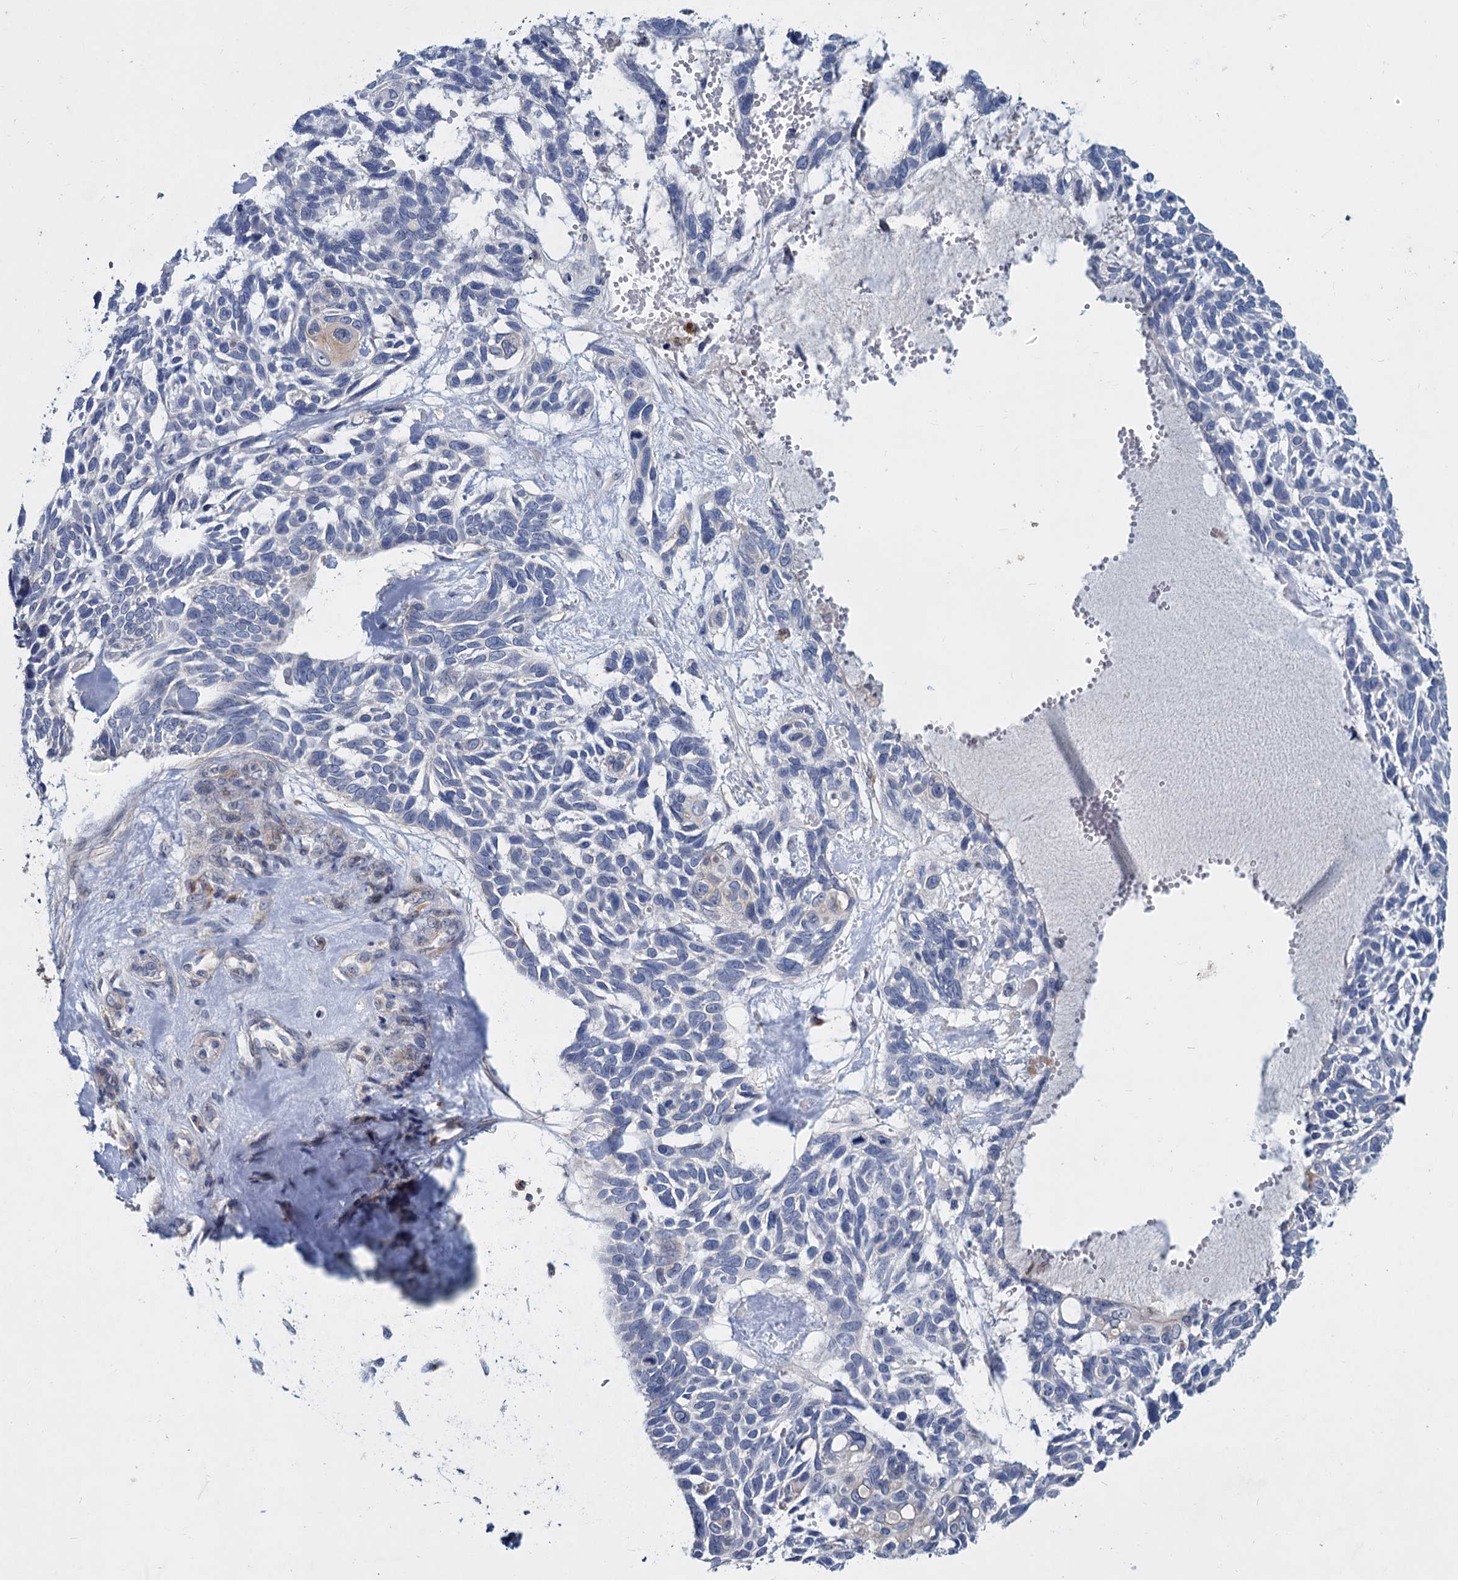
{"staining": {"intensity": "negative", "quantity": "none", "location": "none"}, "tissue": "skin cancer", "cell_type": "Tumor cells", "image_type": "cancer", "snomed": [{"axis": "morphology", "description": "Basal cell carcinoma"}, {"axis": "topography", "description": "Skin"}], "caption": "There is no significant staining in tumor cells of skin cancer (basal cell carcinoma).", "gene": "LRCH4", "patient": {"sex": "male", "age": 88}}